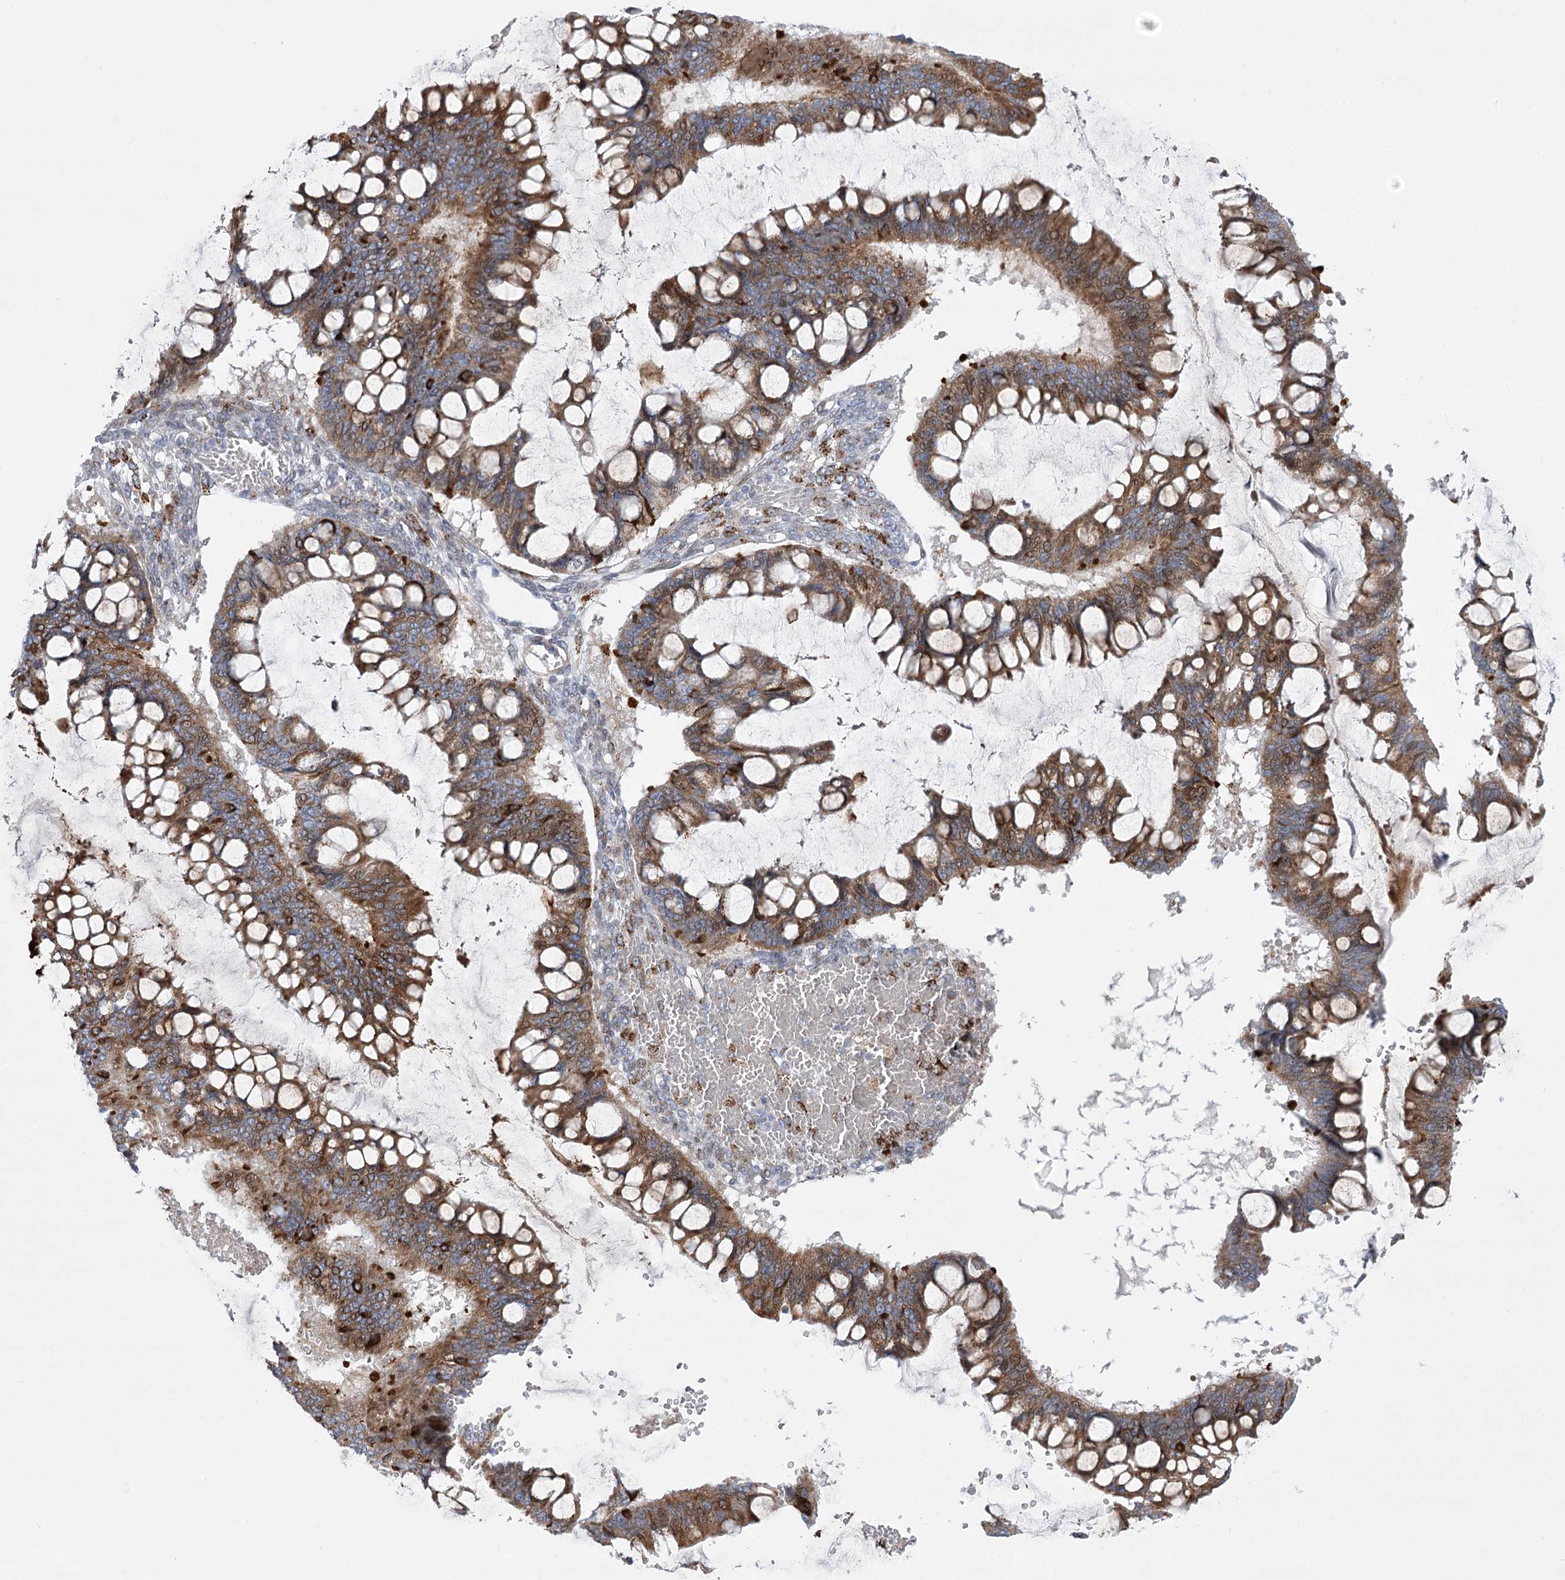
{"staining": {"intensity": "moderate", "quantity": ">75%", "location": "cytoplasmic/membranous"}, "tissue": "ovarian cancer", "cell_type": "Tumor cells", "image_type": "cancer", "snomed": [{"axis": "morphology", "description": "Cystadenocarcinoma, mucinous, NOS"}, {"axis": "topography", "description": "Ovary"}], "caption": "Human ovarian mucinous cystadenocarcinoma stained with a brown dye reveals moderate cytoplasmic/membranous positive staining in approximately >75% of tumor cells.", "gene": "NME7", "patient": {"sex": "female", "age": 73}}